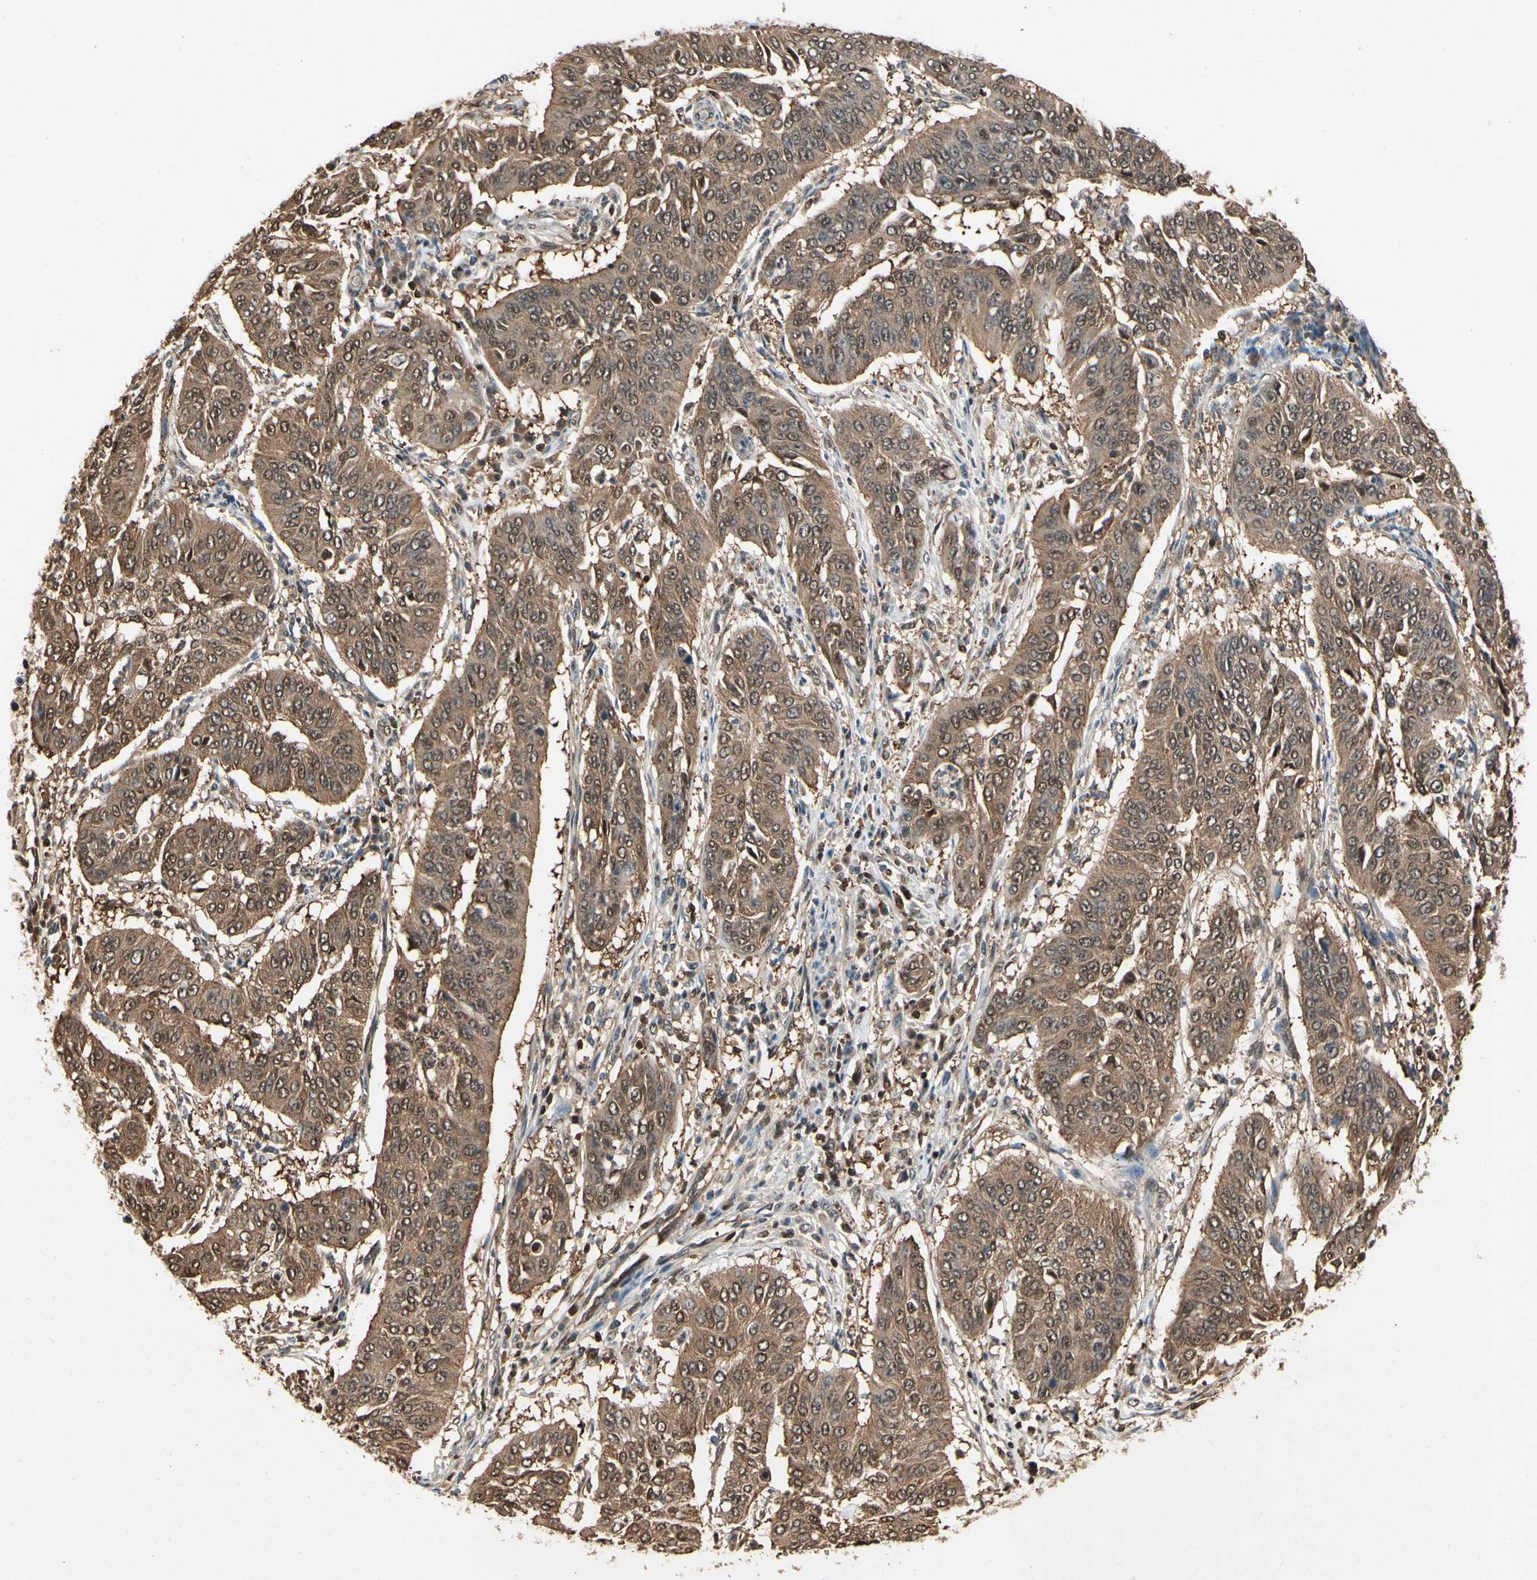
{"staining": {"intensity": "moderate", "quantity": ">75%", "location": "cytoplasmic/membranous"}, "tissue": "cervical cancer", "cell_type": "Tumor cells", "image_type": "cancer", "snomed": [{"axis": "morphology", "description": "Normal tissue, NOS"}, {"axis": "morphology", "description": "Squamous cell carcinoma, NOS"}, {"axis": "topography", "description": "Cervix"}], "caption": "Cervical squamous cell carcinoma stained with DAB (3,3'-diaminobenzidine) immunohistochemistry displays medium levels of moderate cytoplasmic/membranous staining in approximately >75% of tumor cells. Immunohistochemistry stains the protein in brown and the nuclei are stained blue.", "gene": "YWHAQ", "patient": {"sex": "female", "age": 39}}